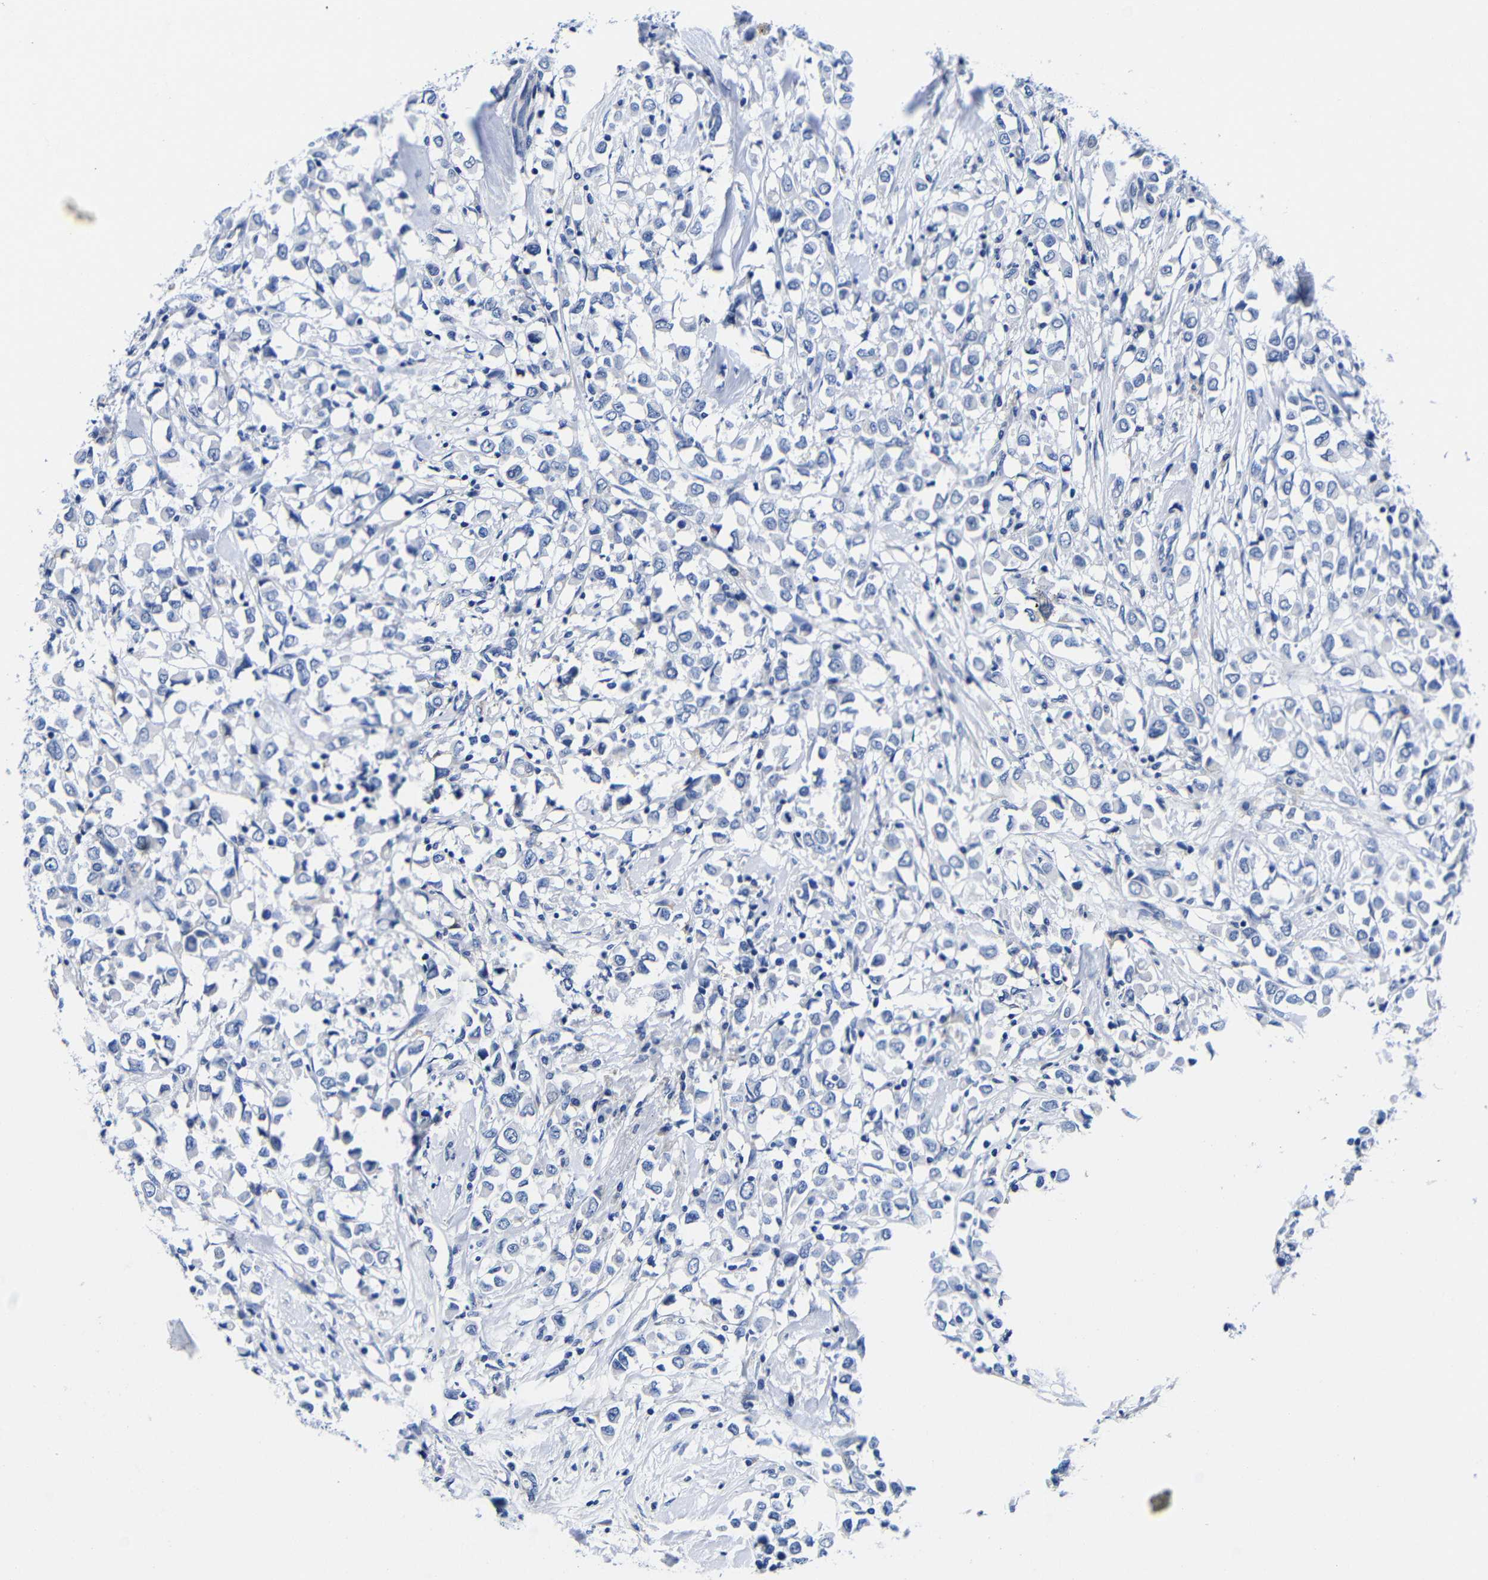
{"staining": {"intensity": "negative", "quantity": "none", "location": "none"}, "tissue": "breast cancer", "cell_type": "Tumor cells", "image_type": "cancer", "snomed": [{"axis": "morphology", "description": "Duct carcinoma"}, {"axis": "topography", "description": "Breast"}], "caption": "High power microscopy micrograph of an IHC micrograph of breast cancer (infiltrating ductal carcinoma), revealing no significant staining in tumor cells.", "gene": "CLEC4G", "patient": {"sex": "female", "age": 61}}